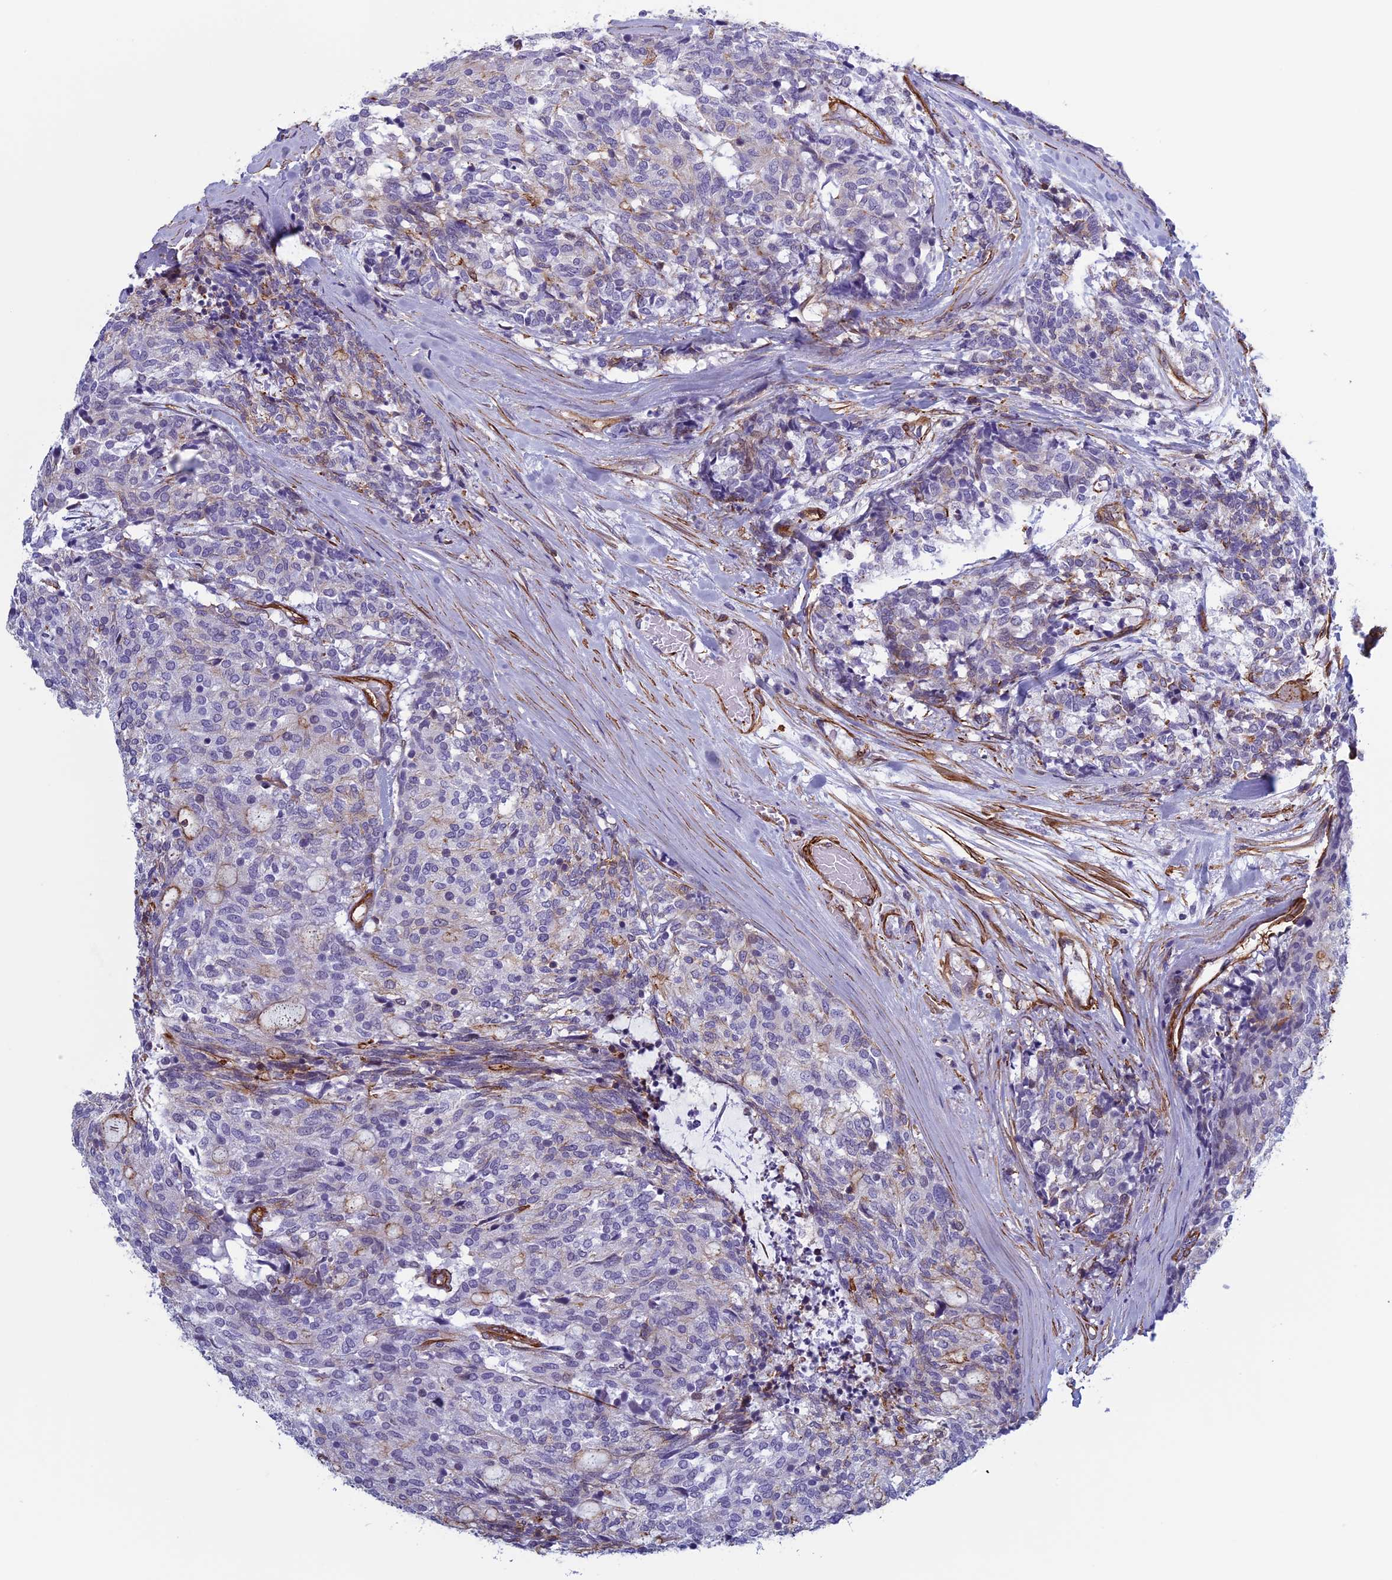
{"staining": {"intensity": "negative", "quantity": "none", "location": "none"}, "tissue": "carcinoid", "cell_type": "Tumor cells", "image_type": "cancer", "snomed": [{"axis": "morphology", "description": "Carcinoid, malignant, NOS"}, {"axis": "topography", "description": "Pancreas"}], "caption": "There is no significant staining in tumor cells of carcinoid (malignant).", "gene": "ANGPTL2", "patient": {"sex": "female", "age": 54}}